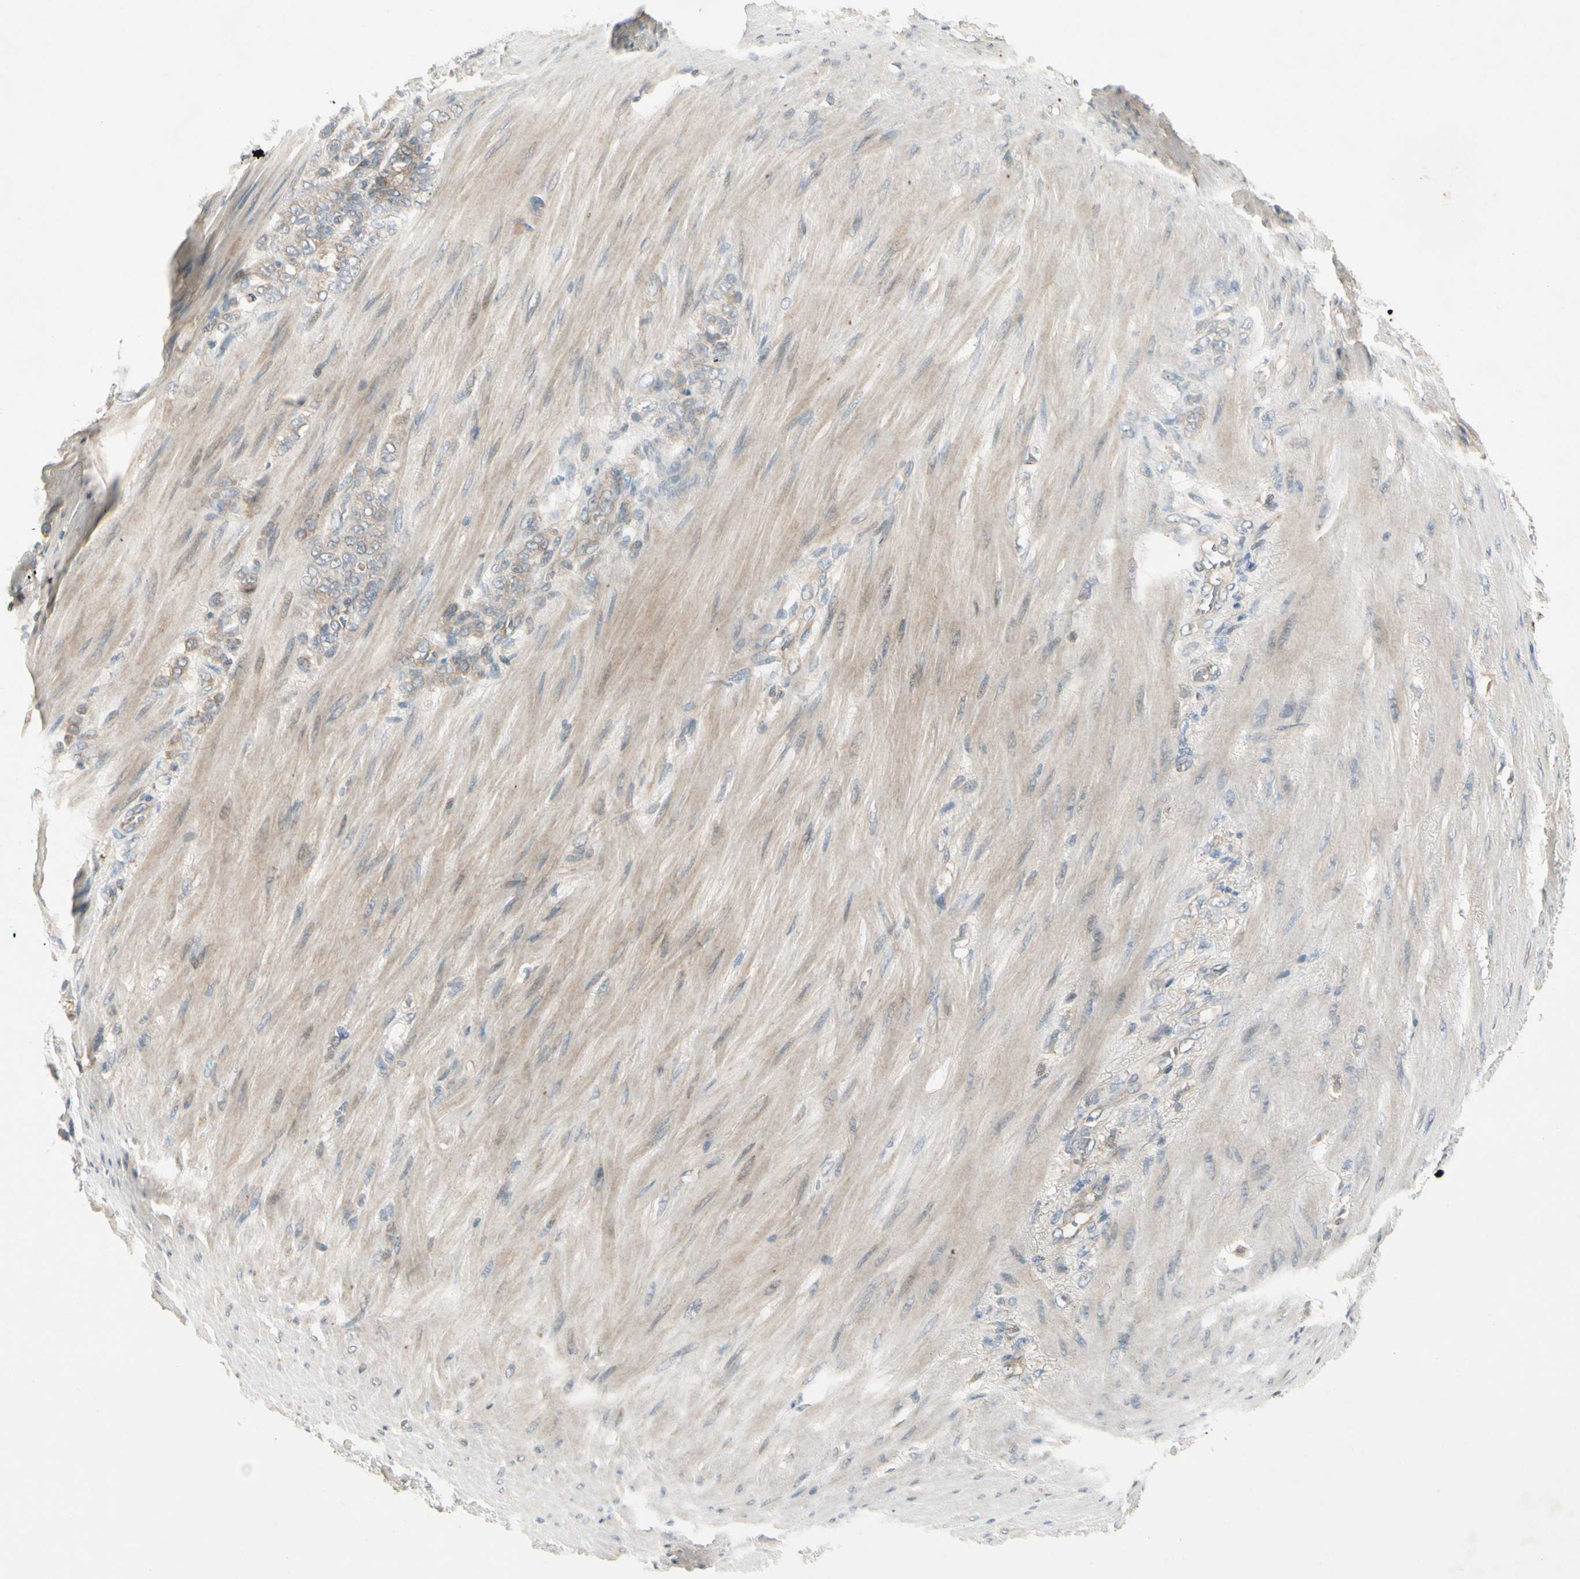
{"staining": {"intensity": "weak", "quantity": ">75%", "location": "cytoplasmic/membranous"}, "tissue": "stomach cancer", "cell_type": "Tumor cells", "image_type": "cancer", "snomed": [{"axis": "morphology", "description": "Adenocarcinoma, NOS"}, {"axis": "topography", "description": "Stomach"}], "caption": "An image showing weak cytoplasmic/membranous expression in about >75% of tumor cells in stomach cancer (adenocarcinoma), as visualized by brown immunohistochemical staining.", "gene": "ICAM5", "patient": {"sex": "male", "age": 82}}